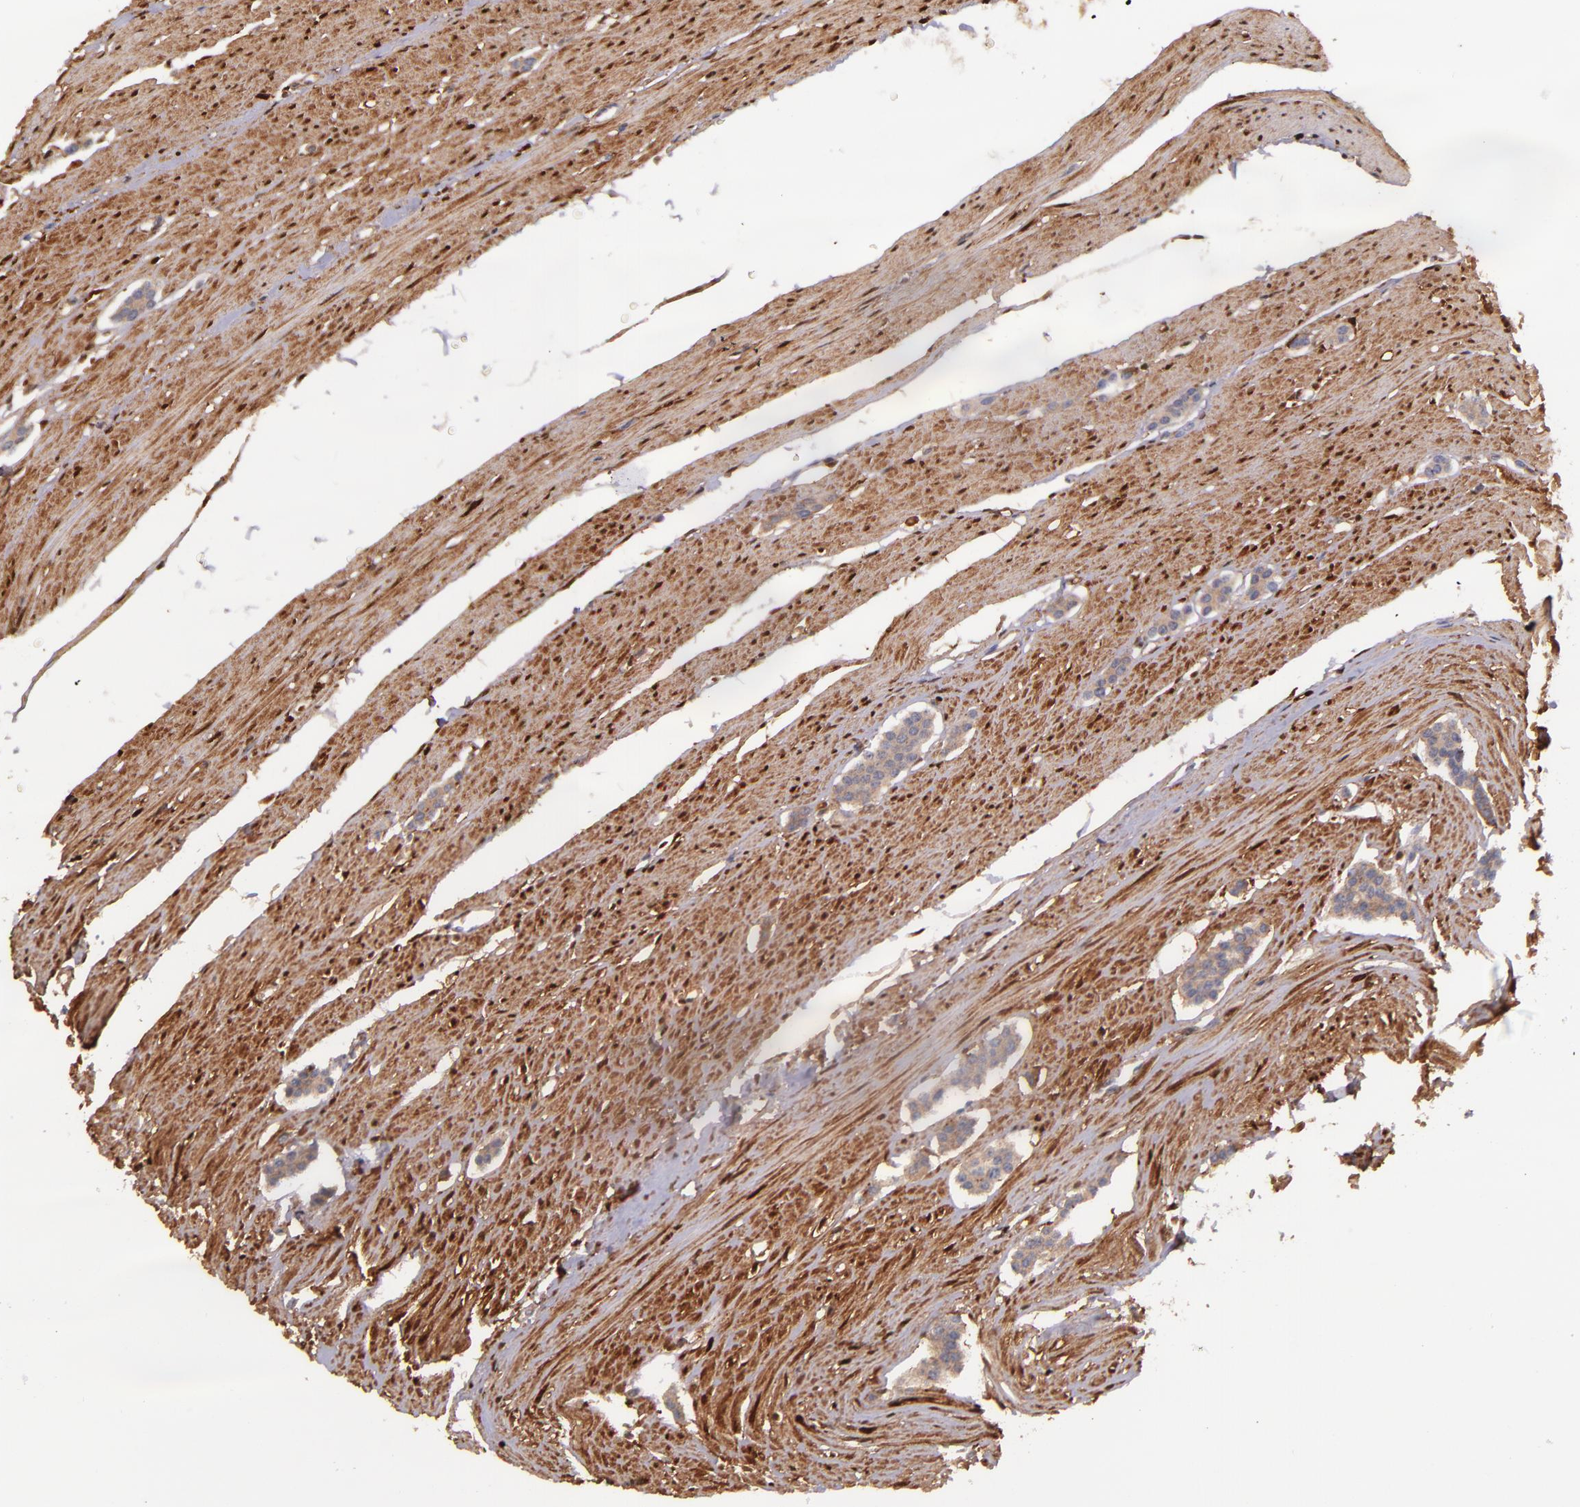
{"staining": {"intensity": "weak", "quantity": ">75%", "location": "cytoplasmic/membranous"}, "tissue": "carcinoid", "cell_type": "Tumor cells", "image_type": "cancer", "snomed": [{"axis": "morphology", "description": "Carcinoid, malignant, NOS"}, {"axis": "topography", "description": "Small intestine"}], "caption": "Weak cytoplasmic/membranous expression is identified in approximately >75% of tumor cells in carcinoid. The staining is performed using DAB brown chromogen to label protein expression. The nuclei are counter-stained blue using hematoxylin.", "gene": "LGALS1", "patient": {"sex": "male", "age": 60}}